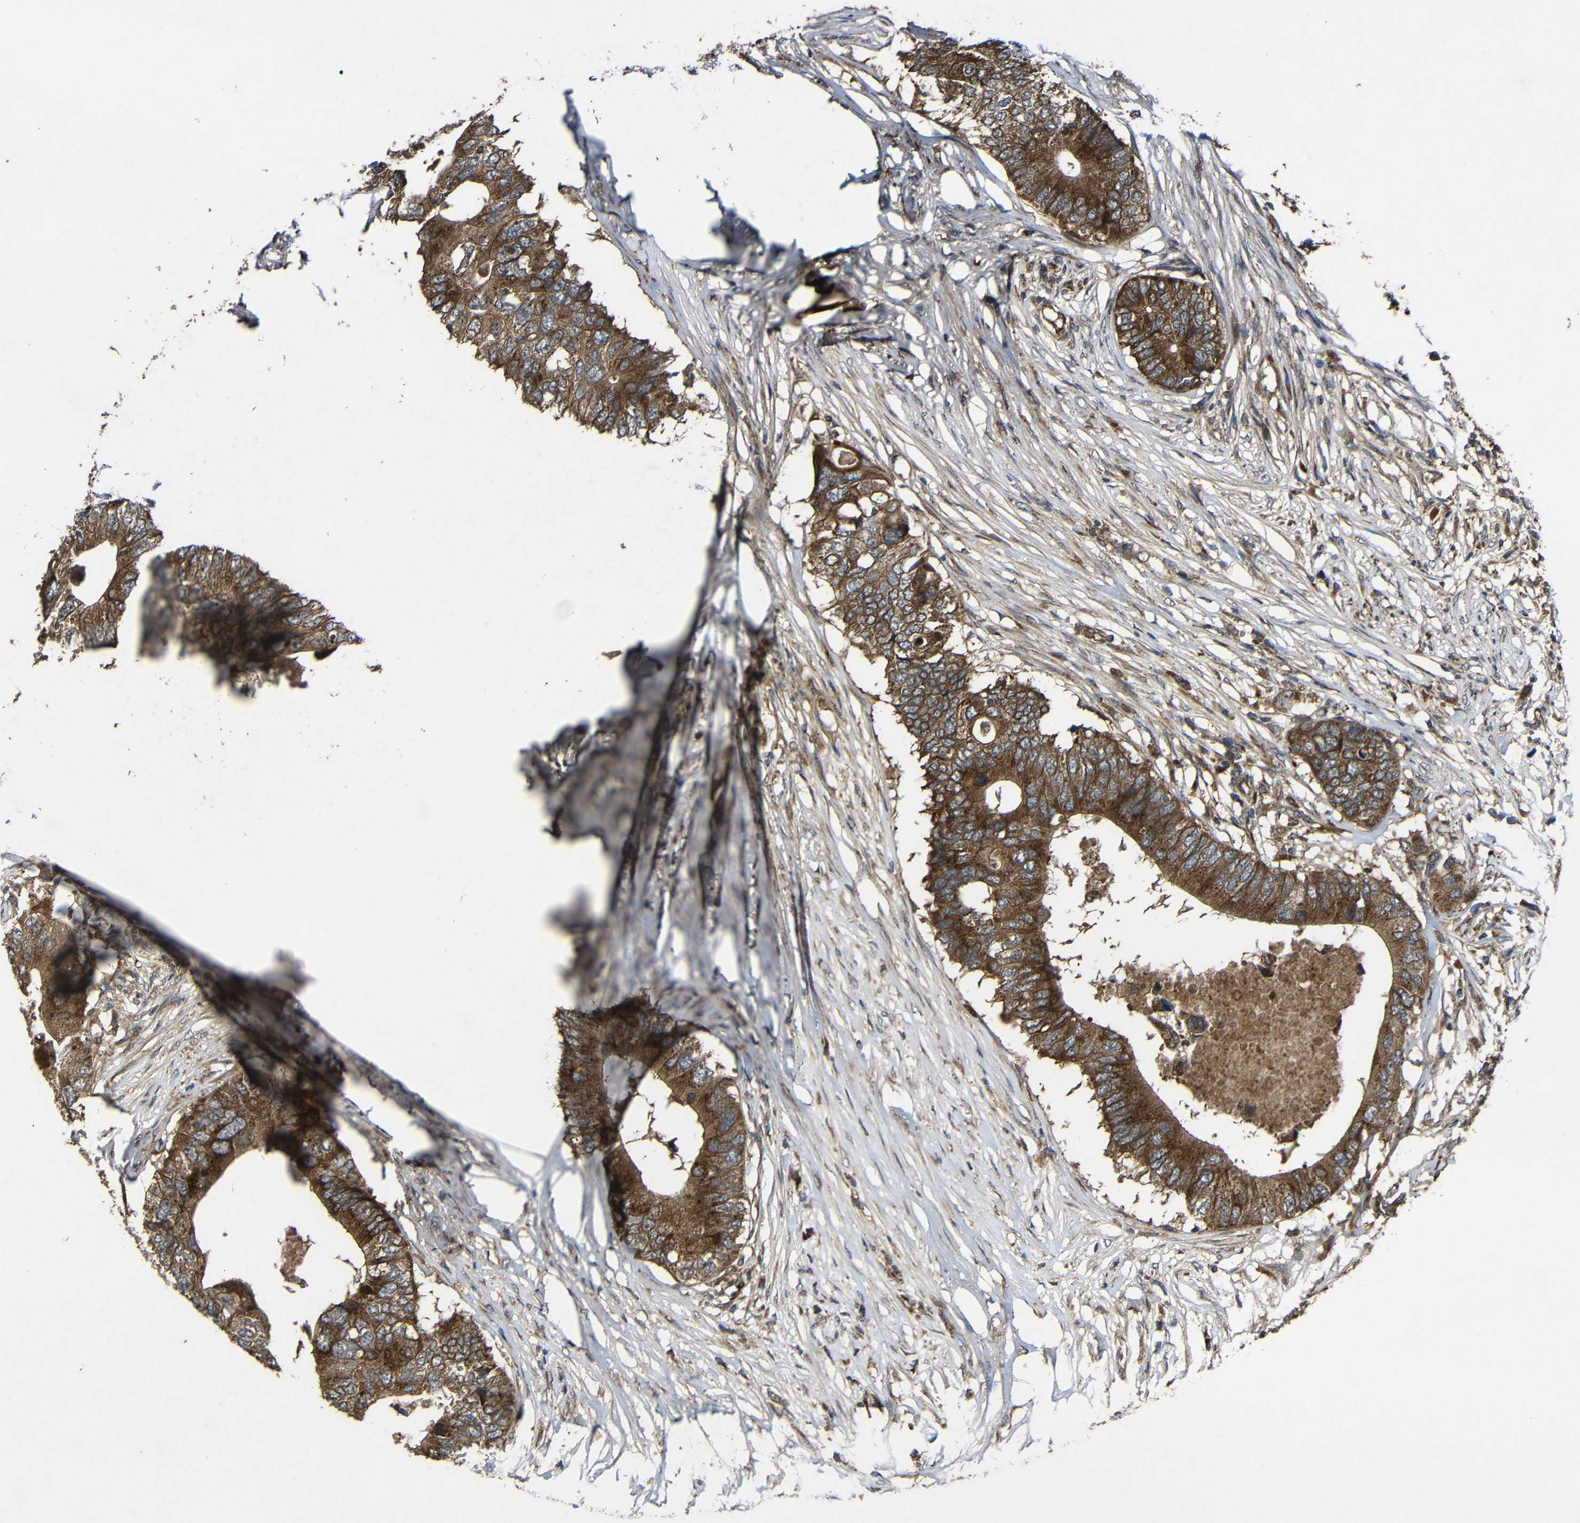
{"staining": {"intensity": "strong", "quantity": ">75%", "location": "cytoplasmic/membranous"}, "tissue": "colorectal cancer", "cell_type": "Tumor cells", "image_type": "cancer", "snomed": [{"axis": "morphology", "description": "Adenocarcinoma, NOS"}, {"axis": "topography", "description": "Colon"}], "caption": "This is an image of IHC staining of colorectal cancer, which shows strong staining in the cytoplasmic/membranous of tumor cells.", "gene": "C1GALT1", "patient": {"sex": "male", "age": 71}}